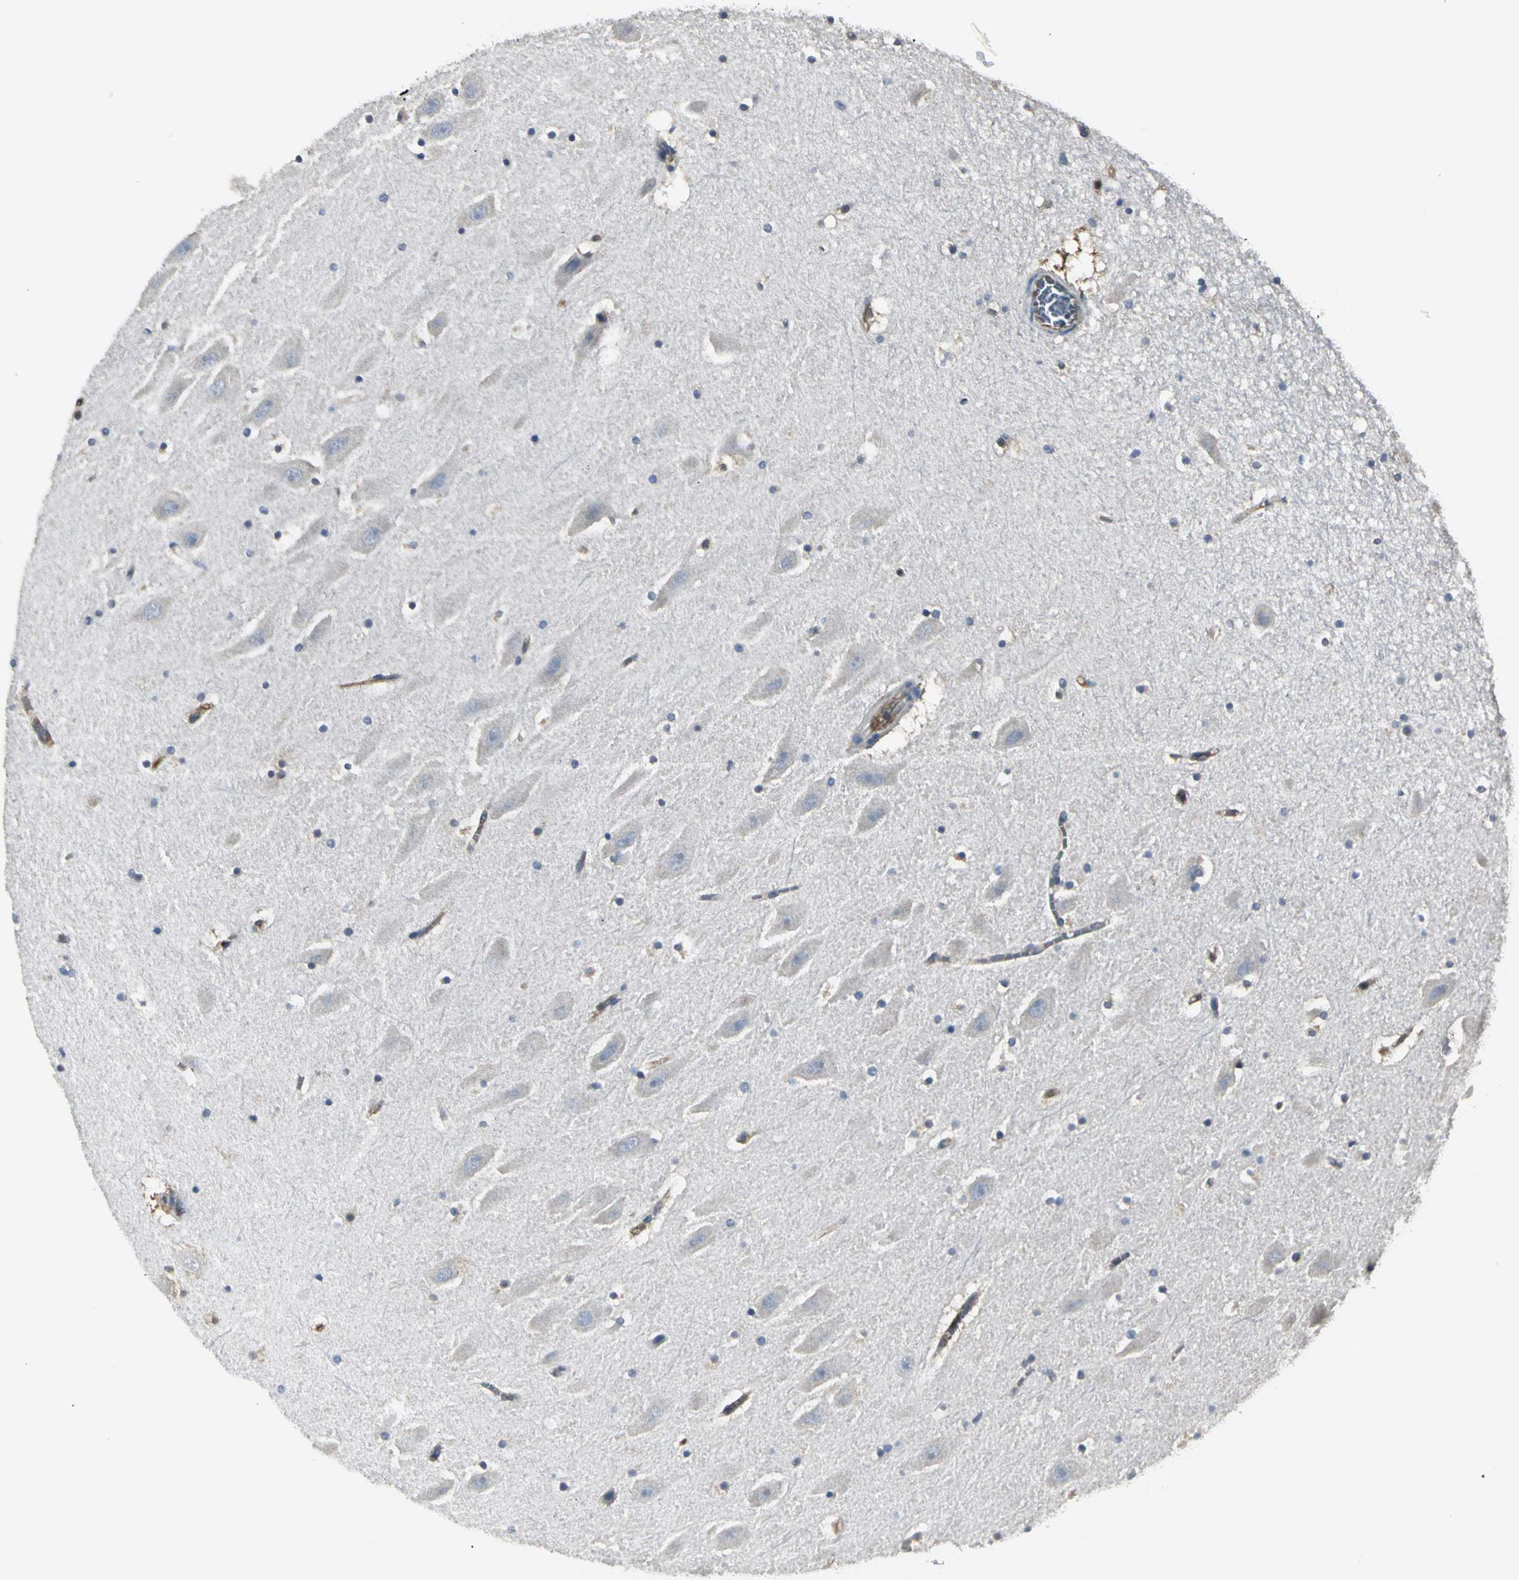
{"staining": {"intensity": "moderate", "quantity": "<25%", "location": "cytoplasmic/membranous,nuclear"}, "tissue": "hippocampus", "cell_type": "Glial cells", "image_type": "normal", "snomed": [{"axis": "morphology", "description": "Normal tissue, NOS"}, {"axis": "topography", "description": "Hippocampus"}], "caption": "A brown stain labels moderate cytoplasmic/membranous,nuclear expression of a protein in glial cells of unremarkable hippocampus.", "gene": "CHRNB1", "patient": {"sex": "male", "age": 45}}